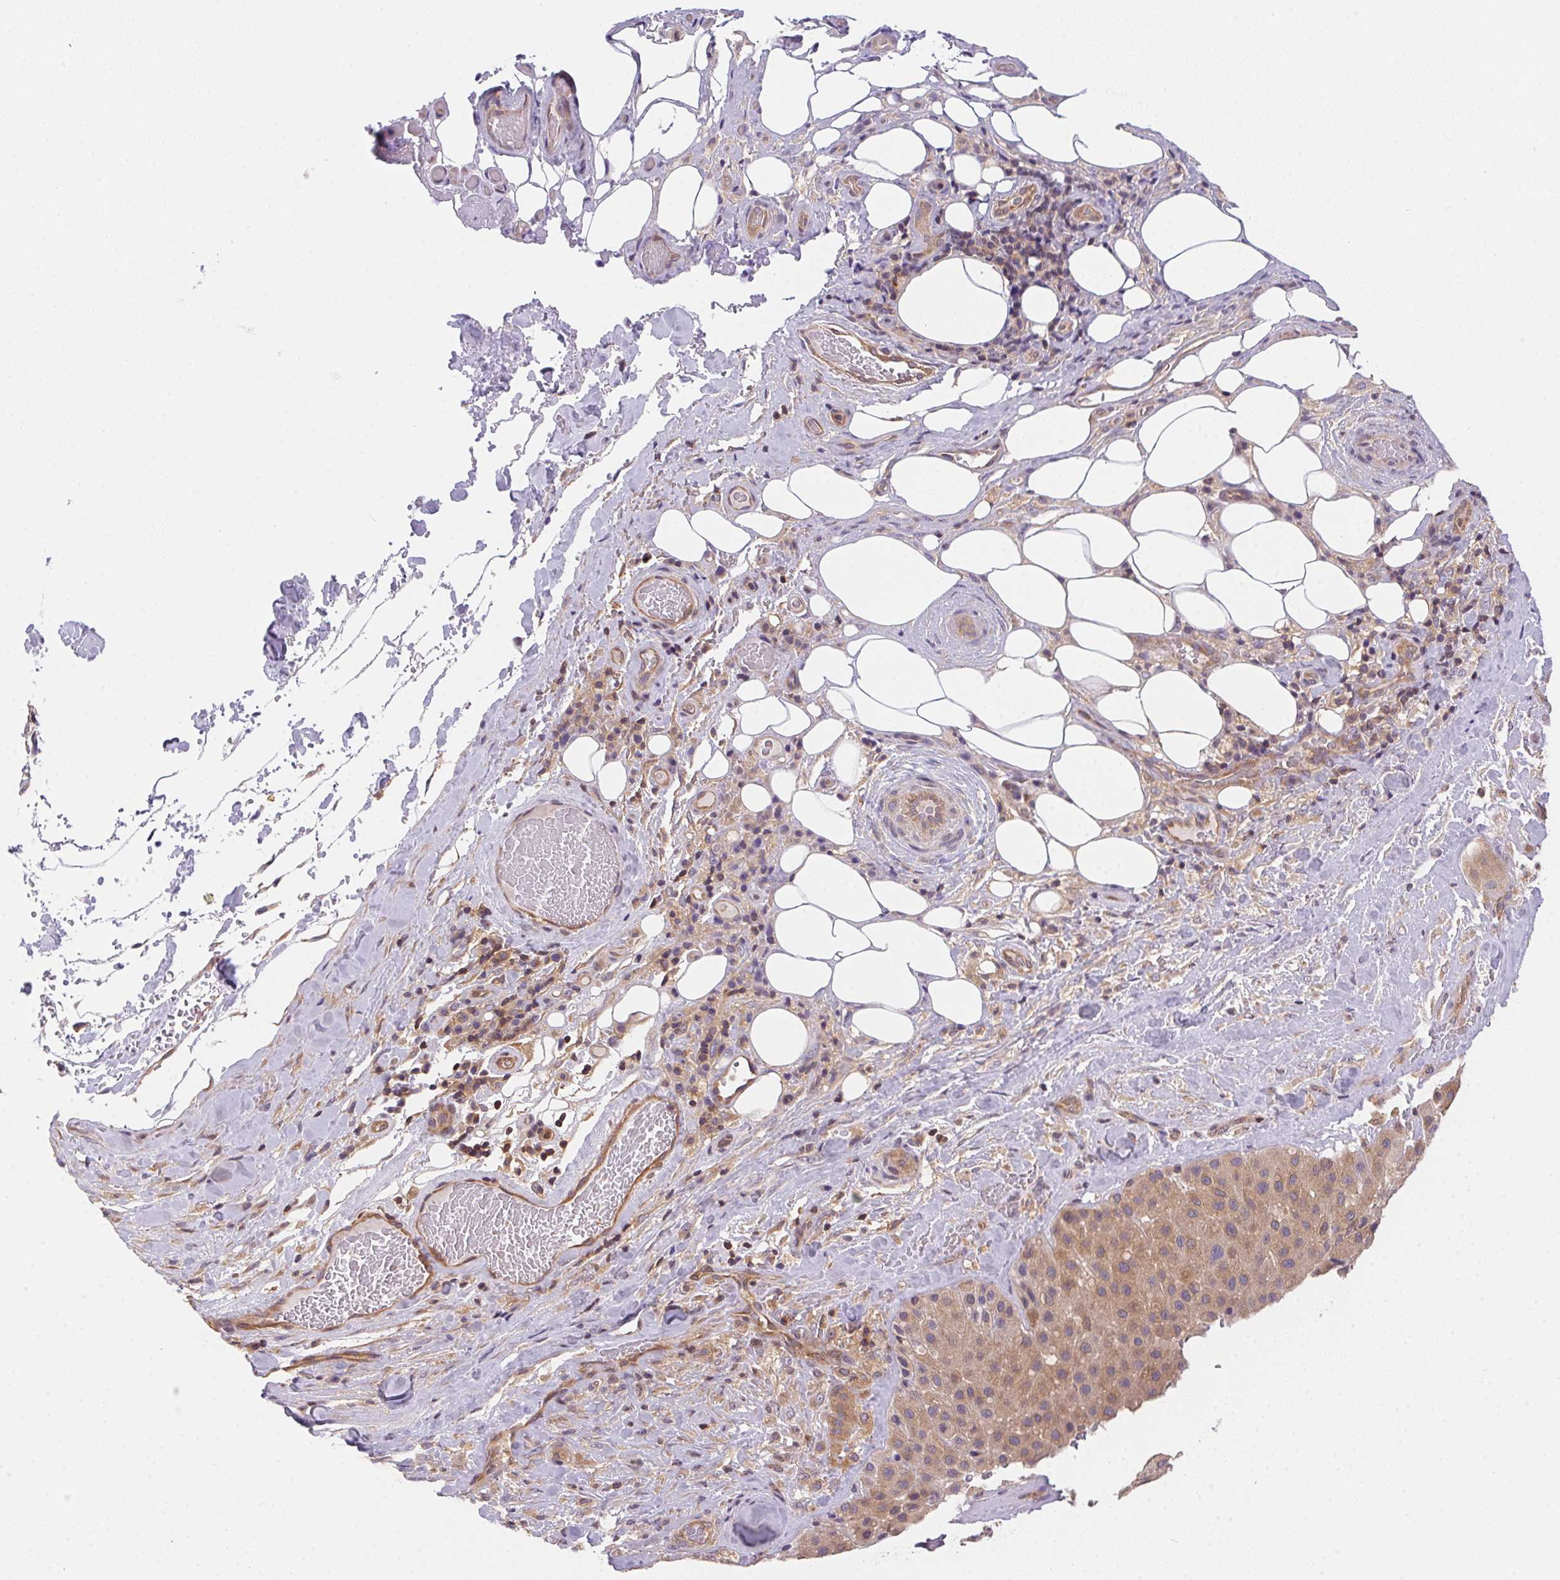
{"staining": {"intensity": "moderate", "quantity": ">75%", "location": "cytoplasmic/membranous"}, "tissue": "melanoma", "cell_type": "Tumor cells", "image_type": "cancer", "snomed": [{"axis": "morphology", "description": "Malignant melanoma, Metastatic site"}, {"axis": "topography", "description": "Smooth muscle"}], "caption": "This is an image of IHC staining of malignant melanoma (metastatic site), which shows moderate expression in the cytoplasmic/membranous of tumor cells.", "gene": "PRKAA1", "patient": {"sex": "male", "age": 41}}